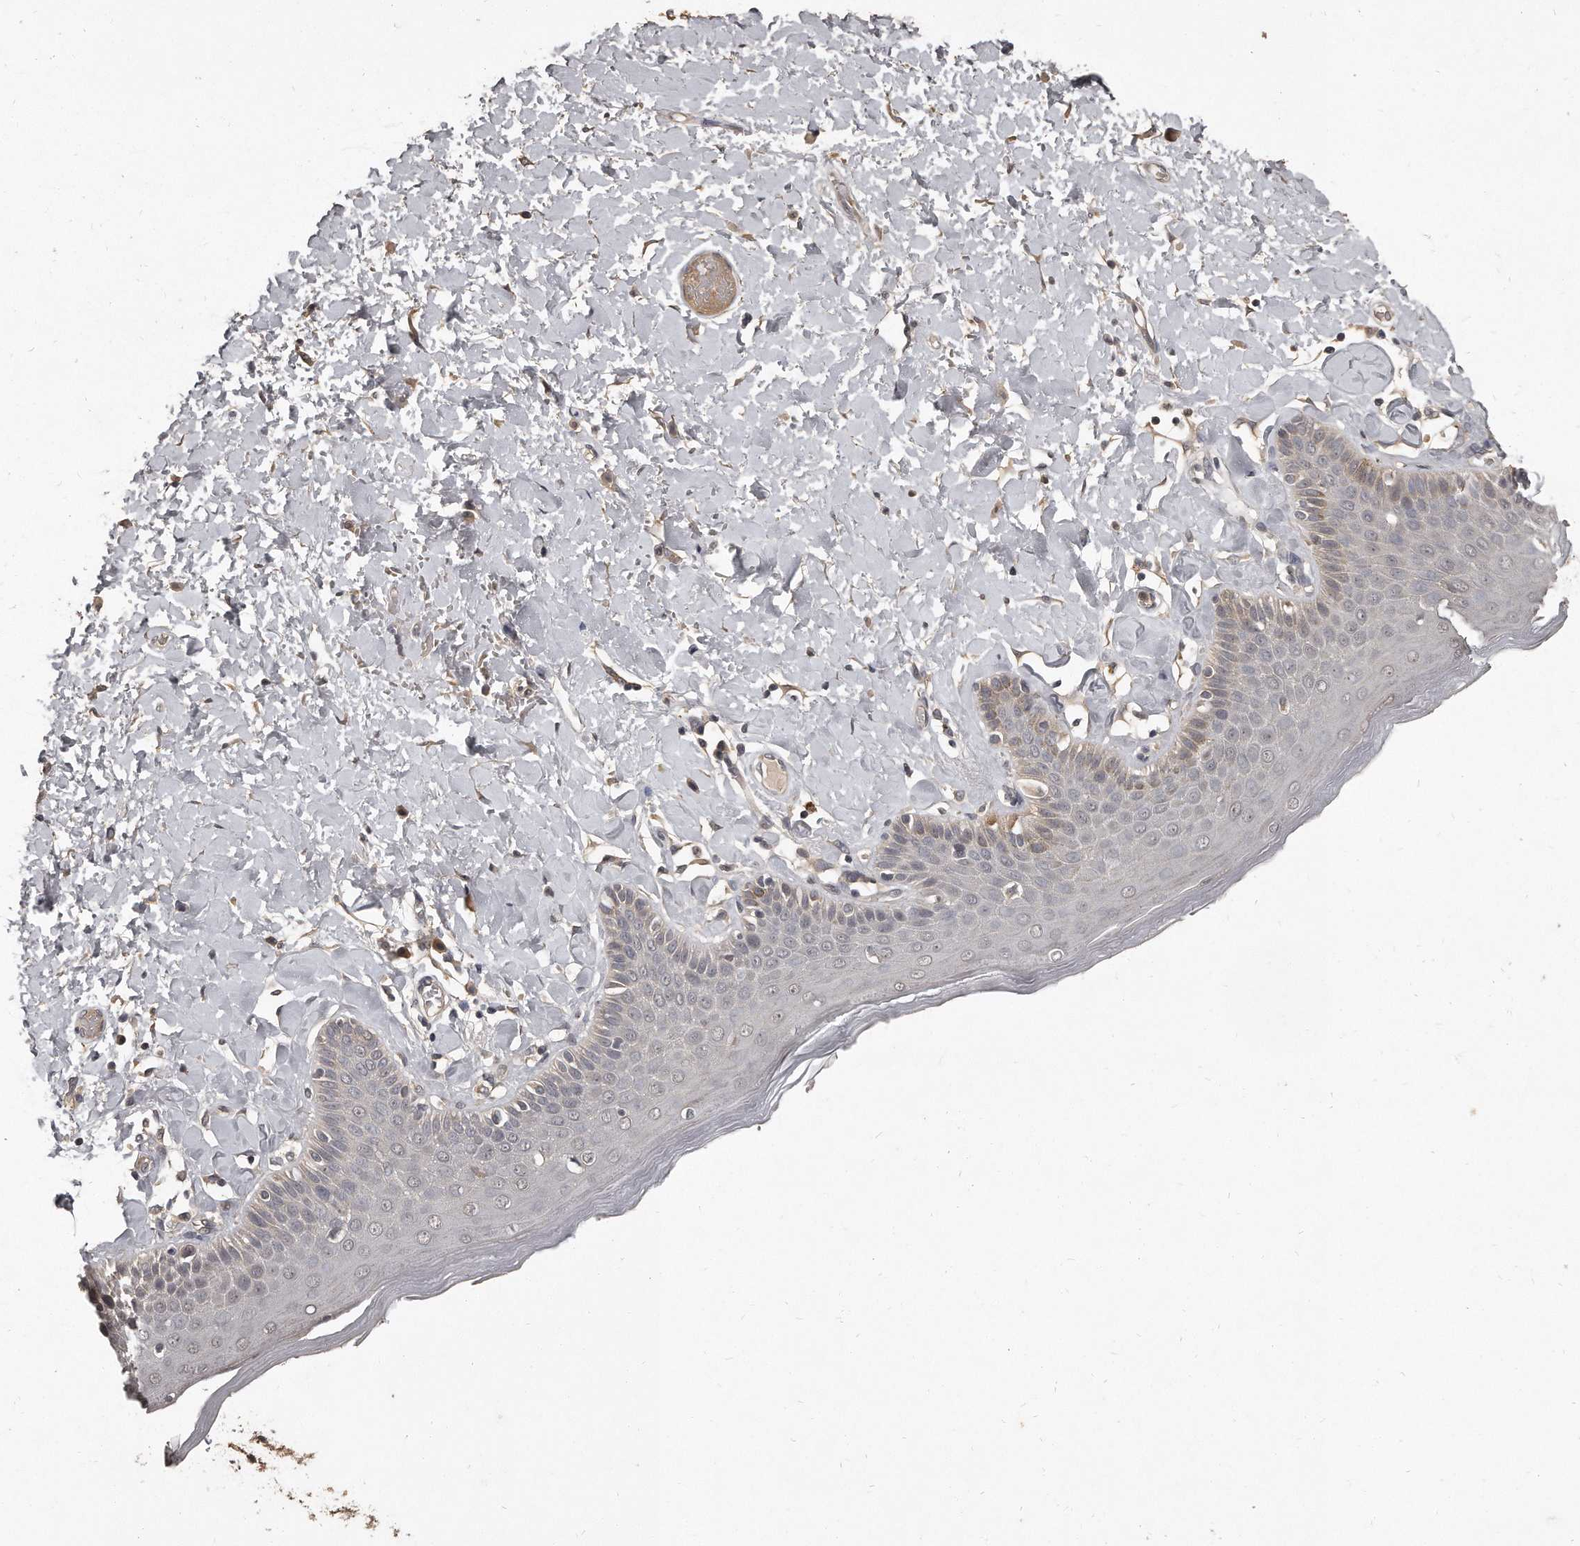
{"staining": {"intensity": "weak", "quantity": "<25%", "location": "cytoplasmic/membranous"}, "tissue": "skin", "cell_type": "Epidermal cells", "image_type": "normal", "snomed": [{"axis": "morphology", "description": "Normal tissue, NOS"}, {"axis": "topography", "description": "Anal"}], "caption": "A histopathology image of human skin is negative for staining in epidermal cells.", "gene": "GRB10", "patient": {"sex": "male", "age": 69}}